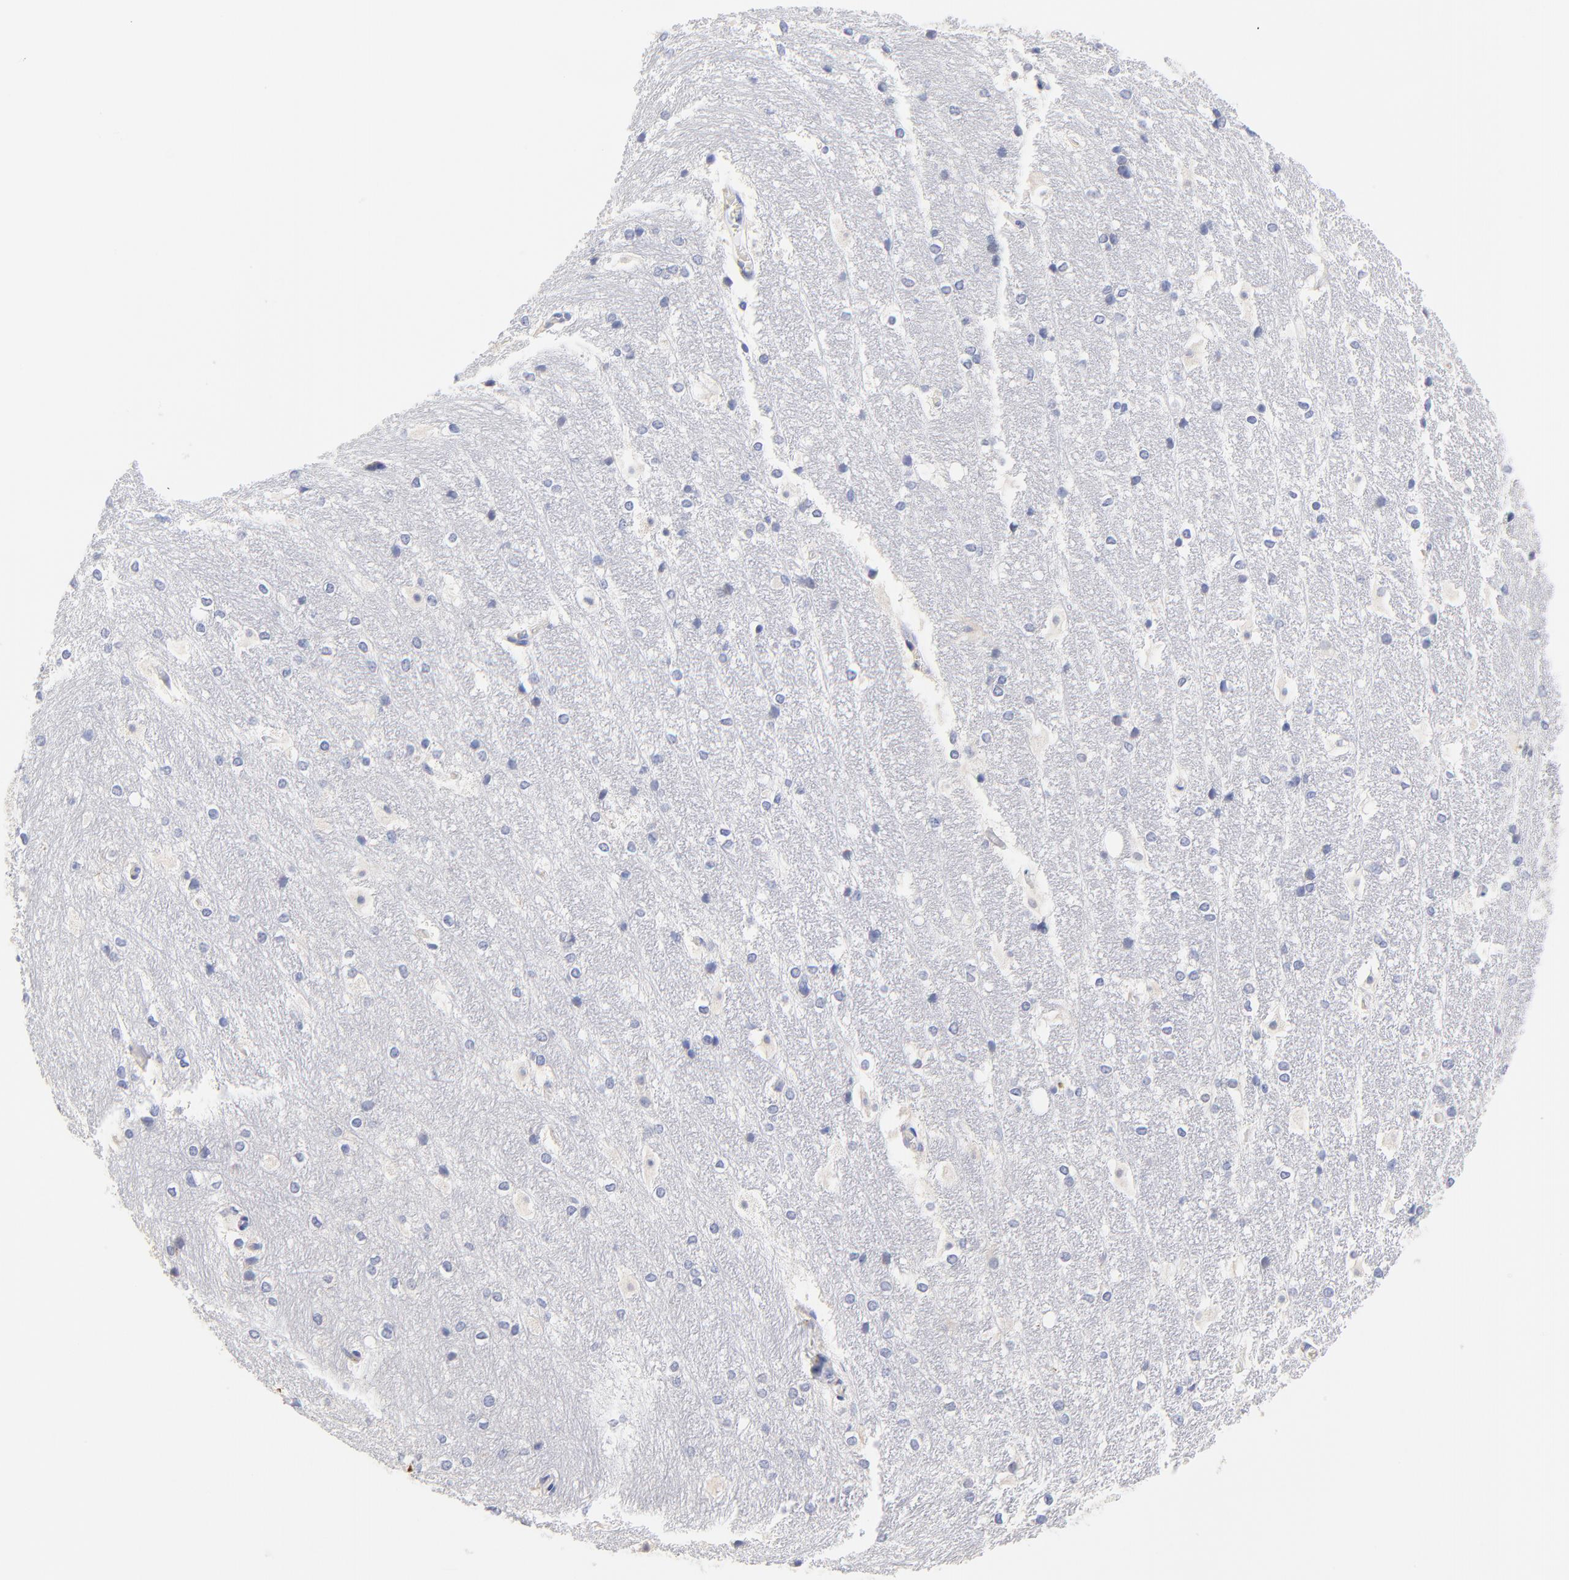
{"staining": {"intensity": "negative", "quantity": "none", "location": "none"}, "tissue": "hippocampus", "cell_type": "Glial cells", "image_type": "normal", "snomed": [{"axis": "morphology", "description": "Normal tissue, NOS"}, {"axis": "topography", "description": "Hippocampus"}], "caption": "The histopathology image displays no significant expression in glial cells of hippocampus. The staining was performed using DAB (3,3'-diaminobenzidine) to visualize the protein expression in brown, while the nuclei were stained in blue with hematoxylin (Magnification: 20x).", "gene": "LAX1", "patient": {"sex": "female", "age": 19}}